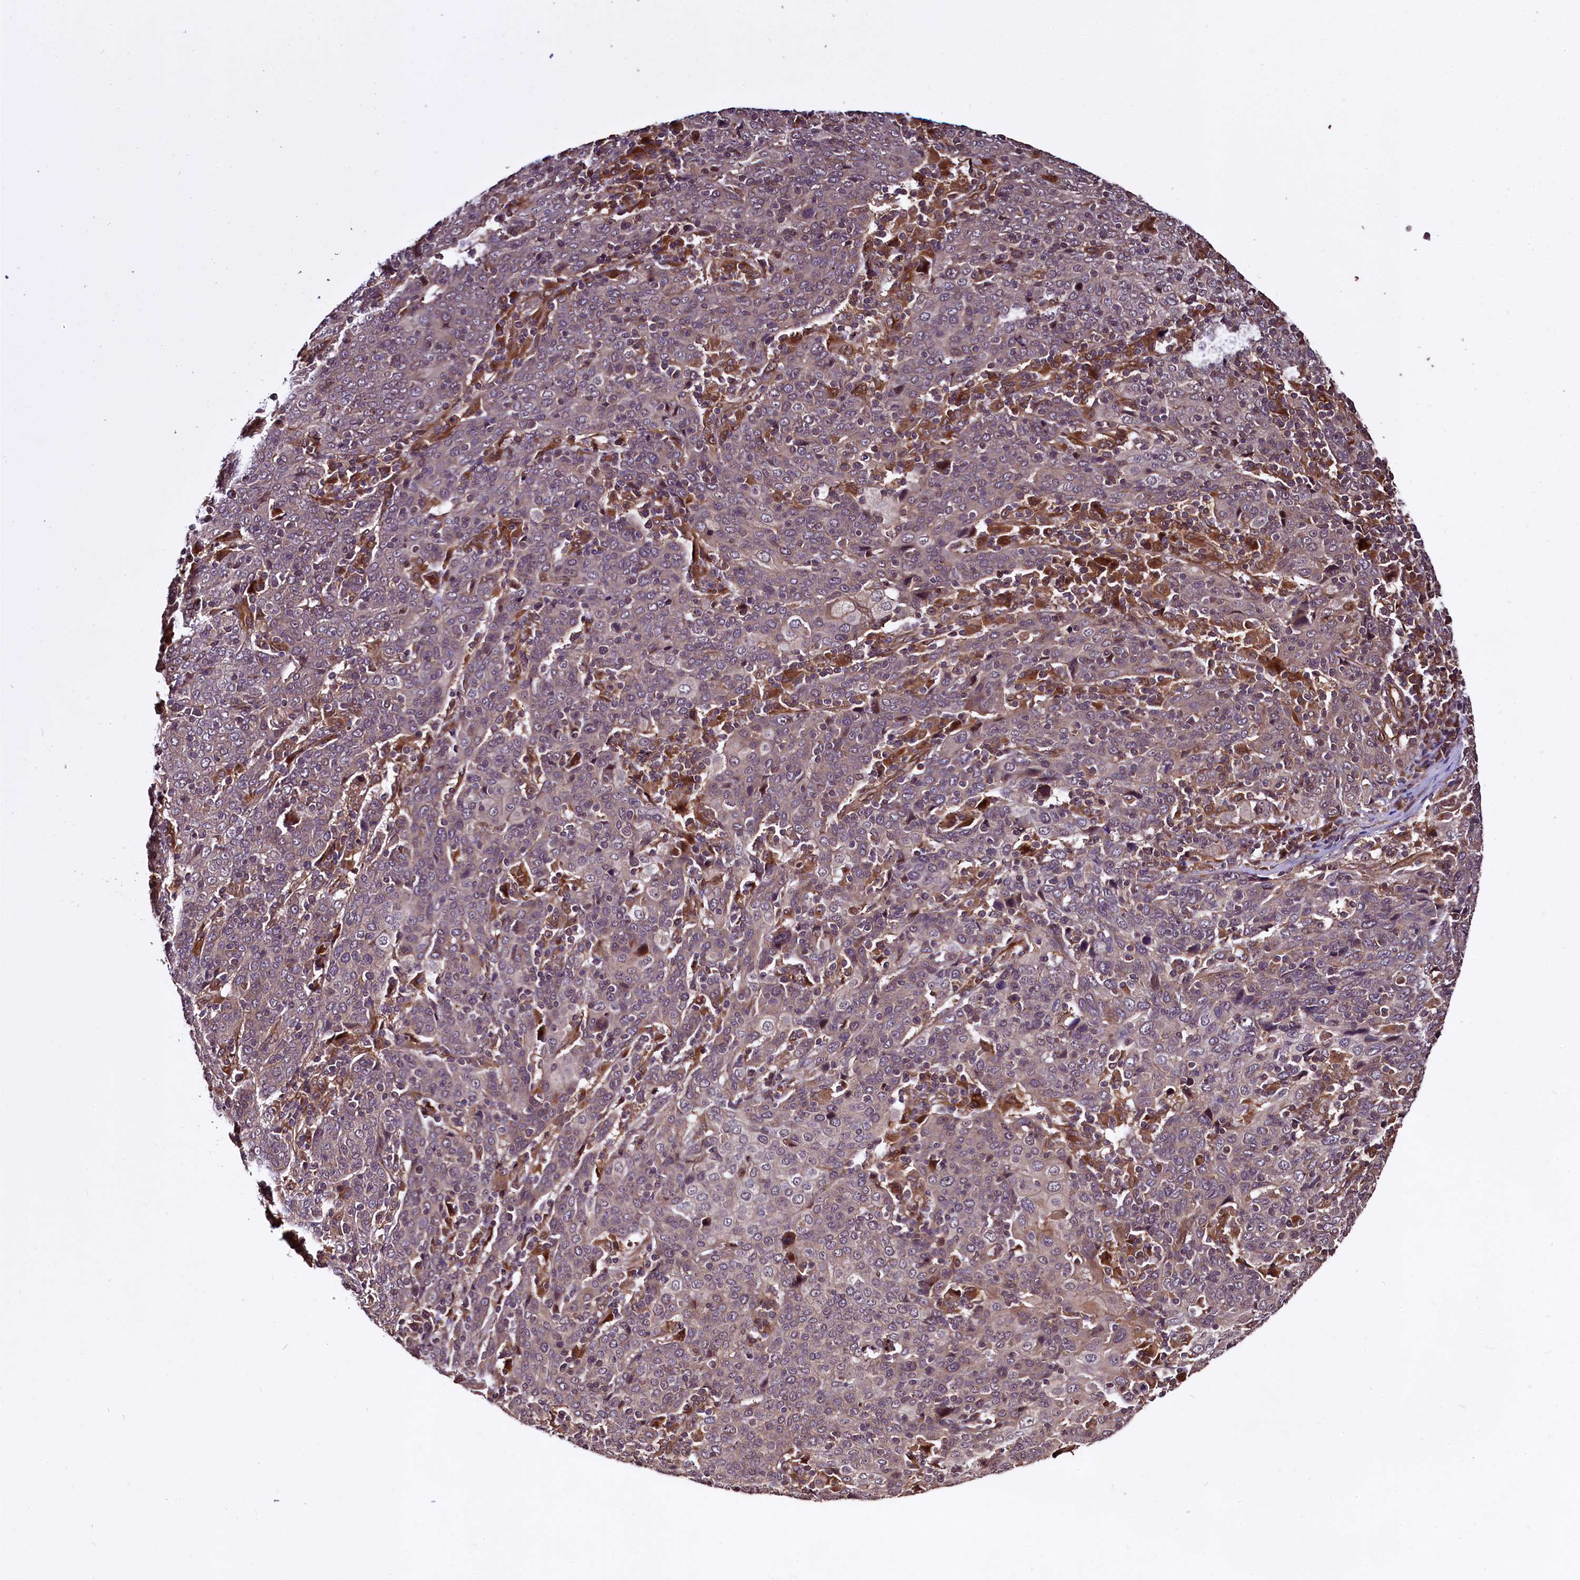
{"staining": {"intensity": "weak", "quantity": "25%-75%", "location": "cytoplasmic/membranous"}, "tissue": "cervical cancer", "cell_type": "Tumor cells", "image_type": "cancer", "snomed": [{"axis": "morphology", "description": "Squamous cell carcinoma, NOS"}, {"axis": "topography", "description": "Cervix"}], "caption": "High-power microscopy captured an immunohistochemistry image of squamous cell carcinoma (cervical), revealing weak cytoplasmic/membranous expression in about 25%-75% of tumor cells.", "gene": "TBCEL", "patient": {"sex": "female", "age": 67}}